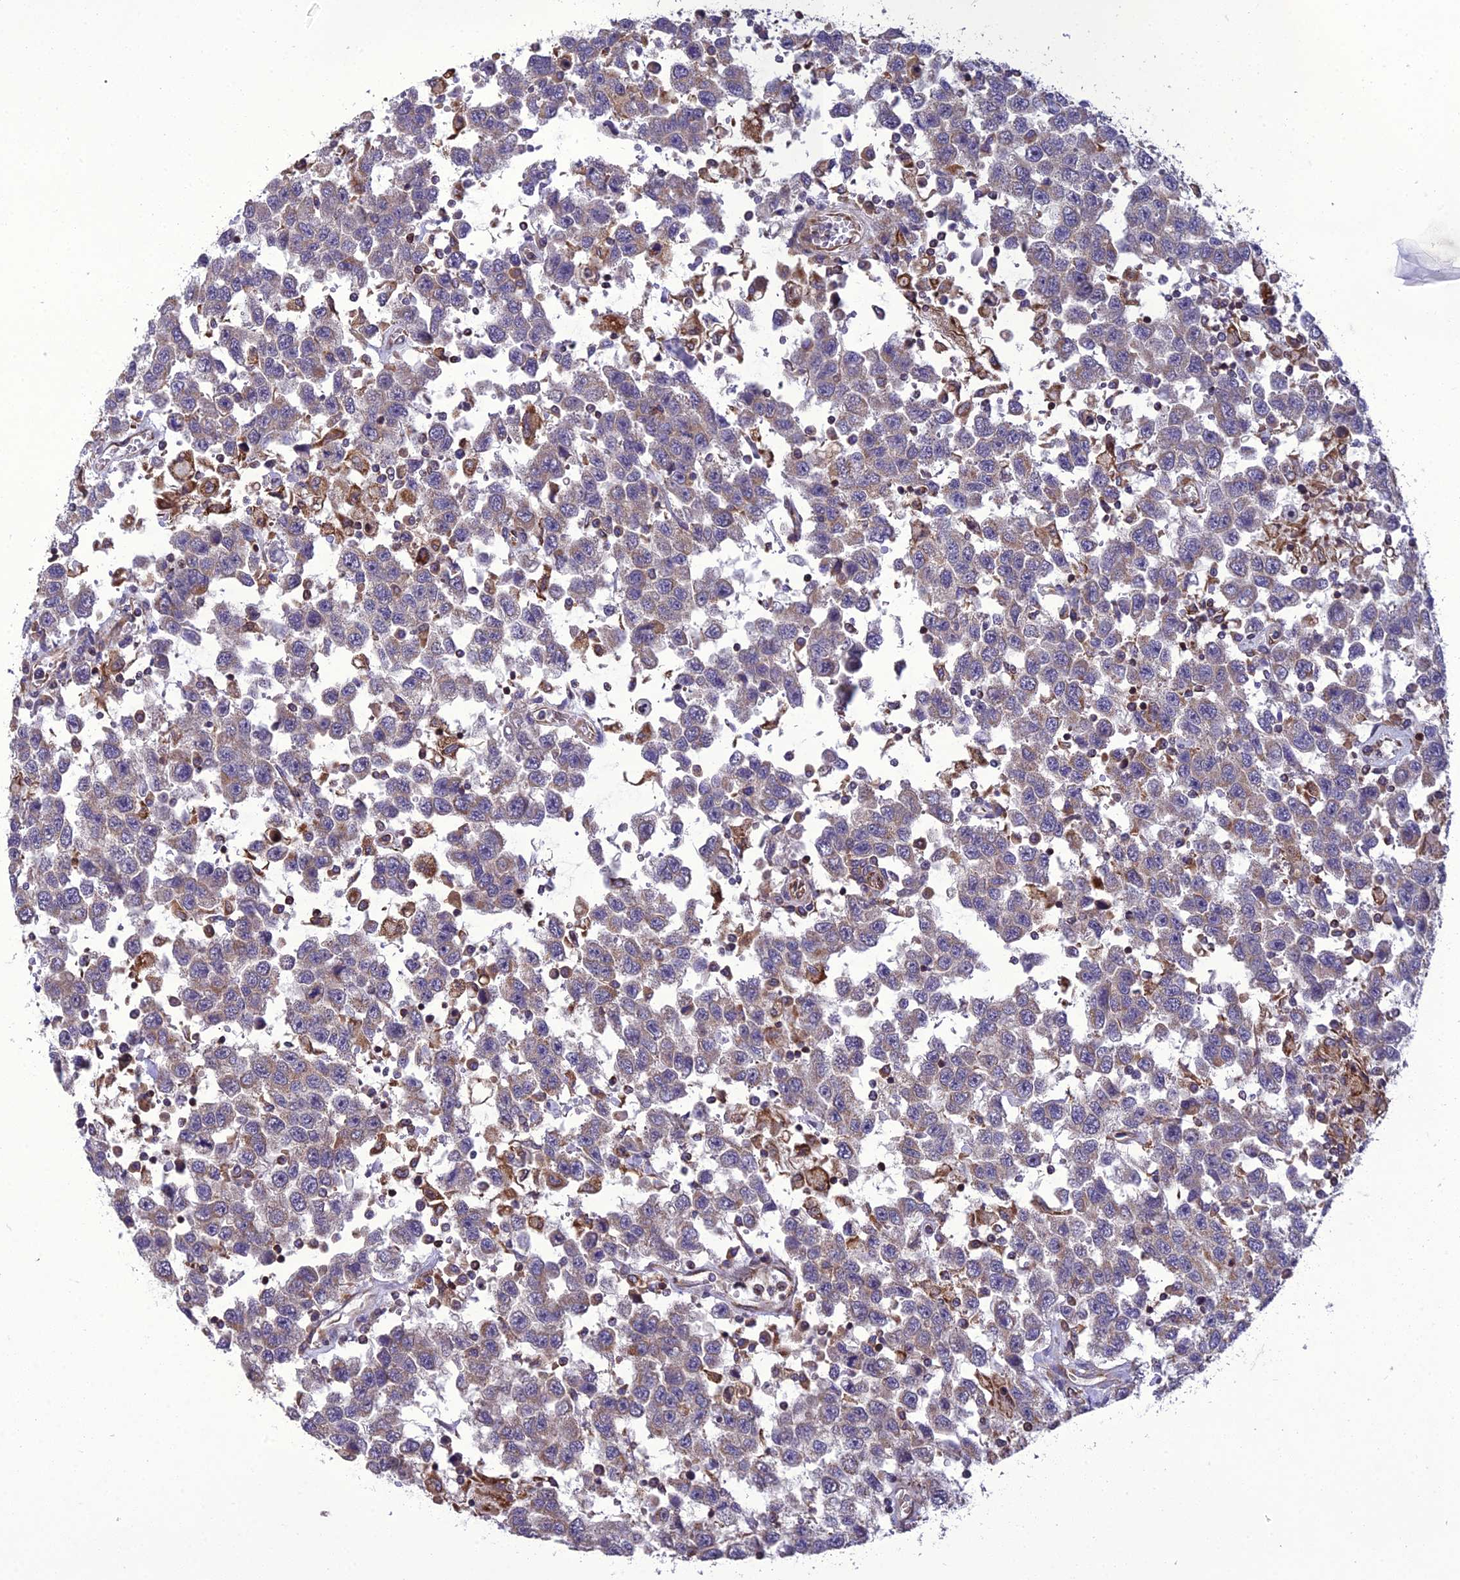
{"staining": {"intensity": "weak", "quantity": "25%-75%", "location": "cytoplasmic/membranous"}, "tissue": "testis cancer", "cell_type": "Tumor cells", "image_type": "cancer", "snomed": [{"axis": "morphology", "description": "Seminoma, NOS"}, {"axis": "topography", "description": "Testis"}], "caption": "Immunohistochemistry (IHC) (DAB (3,3'-diaminobenzidine)) staining of testis seminoma displays weak cytoplasmic/membranous protein expression in about 25%-75% of tumor cells.", "gene": "GIMAP1", "patient": {"sex": "male", "age": 41}}